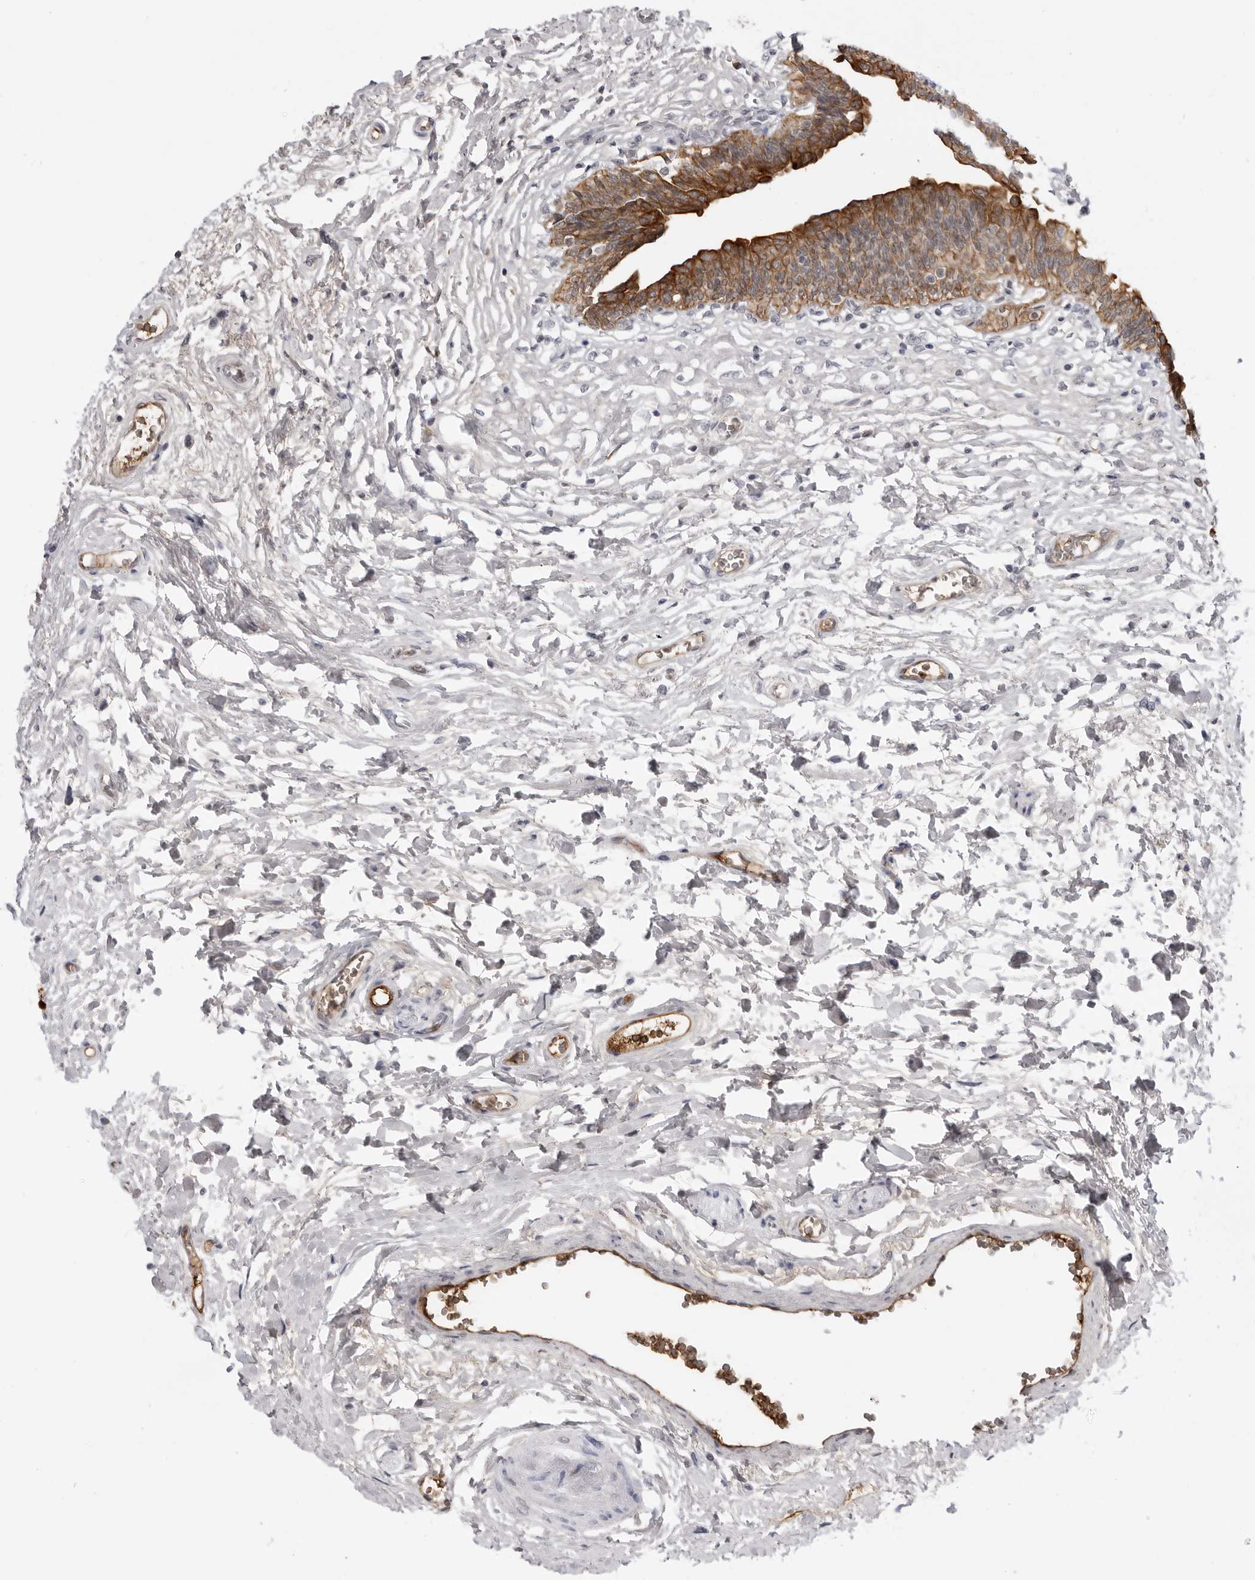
{"staining": {"intensity": "moderate", "quantity": ">75%", "location": "cytoplasmic/membranous"}, "tissue": "urinary bladder", "cell_type": "Urothelial cells", "image_type": "normal", "snomed": [{"axis": "morphology", "description": "Normal tissue, NOS"}, {"axis": "topography", "description": "Urinary bladder"}], "caption": "This histopathology image displays IHC staining of unremarkable human urinary bladder, with medium moderate cytoplasmic/membranous staining in about >75% of urothelial cells.", "gene": "SERPINF2", "patient": {"sex": "male", "age": 83}}